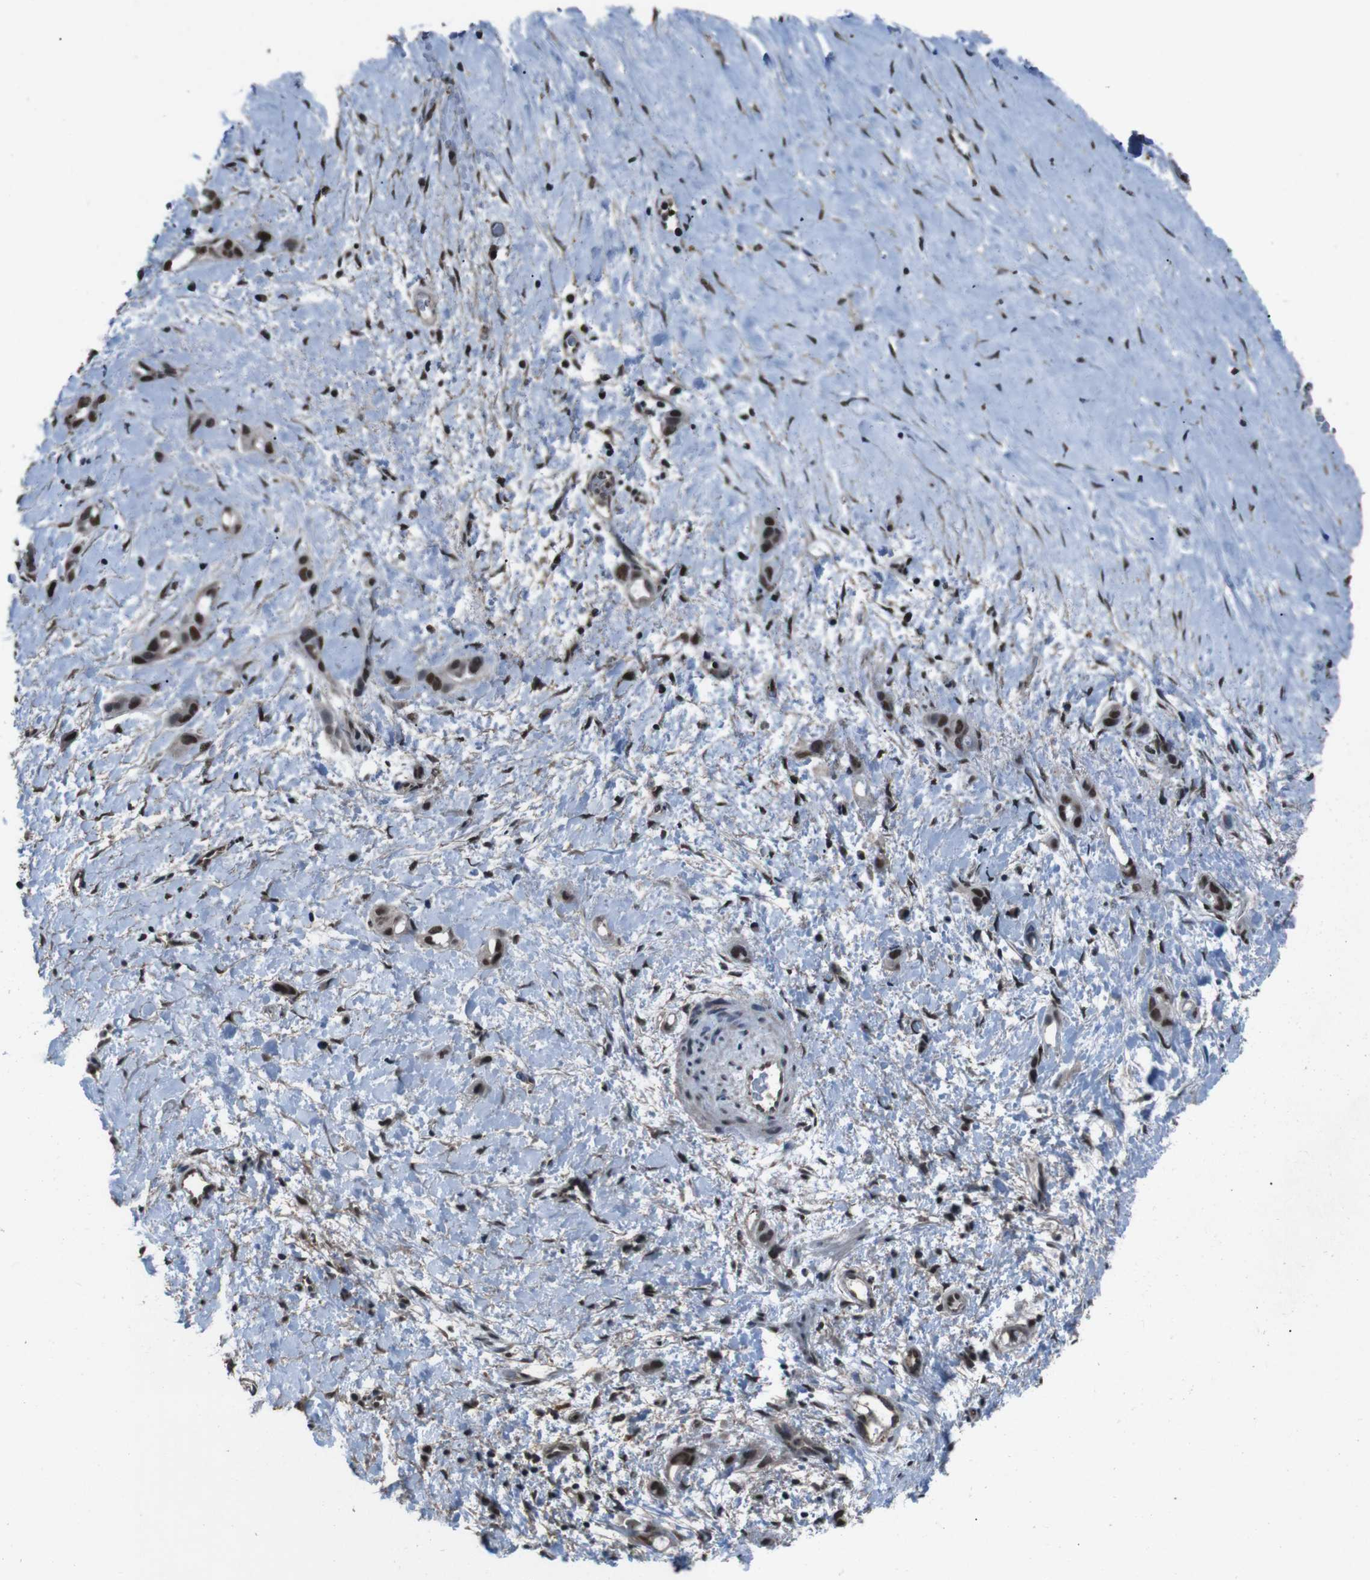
{"staining": {"intensity": "strong", "quantity": ">75%", "location": "nuclear"}, "tissue": "liver cancer", "cell_type": "Tumor cells", "image_type": "cancer", "snomed": [{"axis": "morphology", "description": "Cholangiocarcinoma"}, {"axis": "topography", "description": "Liver"}], "caption": "Immunohistochemistry of human liver cancer demonstrates high levels of strong nuclear expression in approximately >75% of tumor cells.", "gene": "NR4A2", "patient": {"sex": "female", "age": 65}}